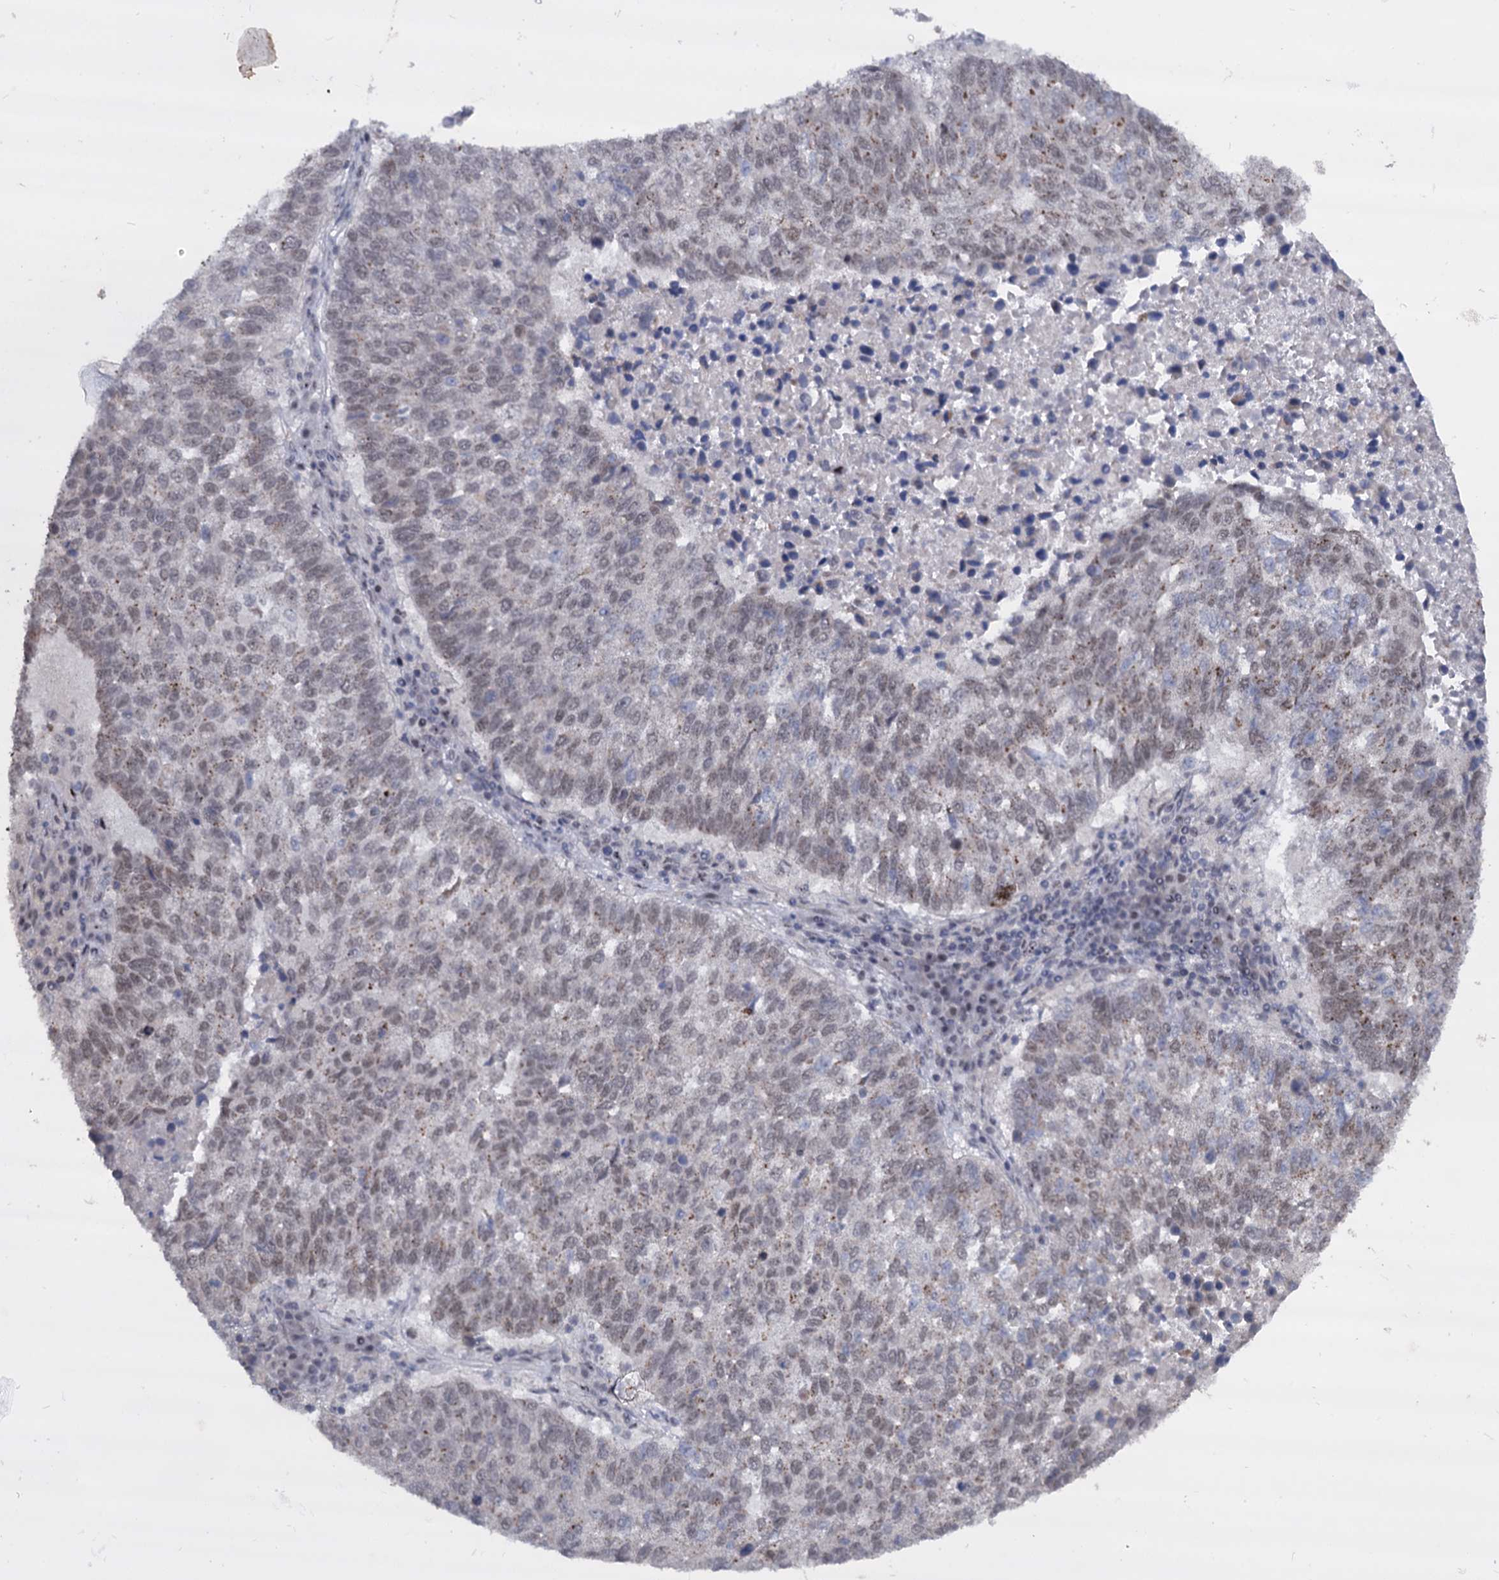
{"staining": {"intensity": "weak", "quantity": ">75%", "location": "nuclear"}, "tissue": "lung cancer", "cell_type": "Tumor cells", "image_type": "cancer", "snomed": [{"axis": "morphology", "description": "Squamous cell carcinoma, NOS"}, {"axis": "topography", "description": "Lung"}], "caption": "An IHC histopathology image of neoplastic tissue is shown. Protein staining in brown shows weak nuclear positivity in squamous cell carcinoma (lung) within tumor cells.", "gene": "GALNT11", "patient": {"sex": "male", "age": 73}}